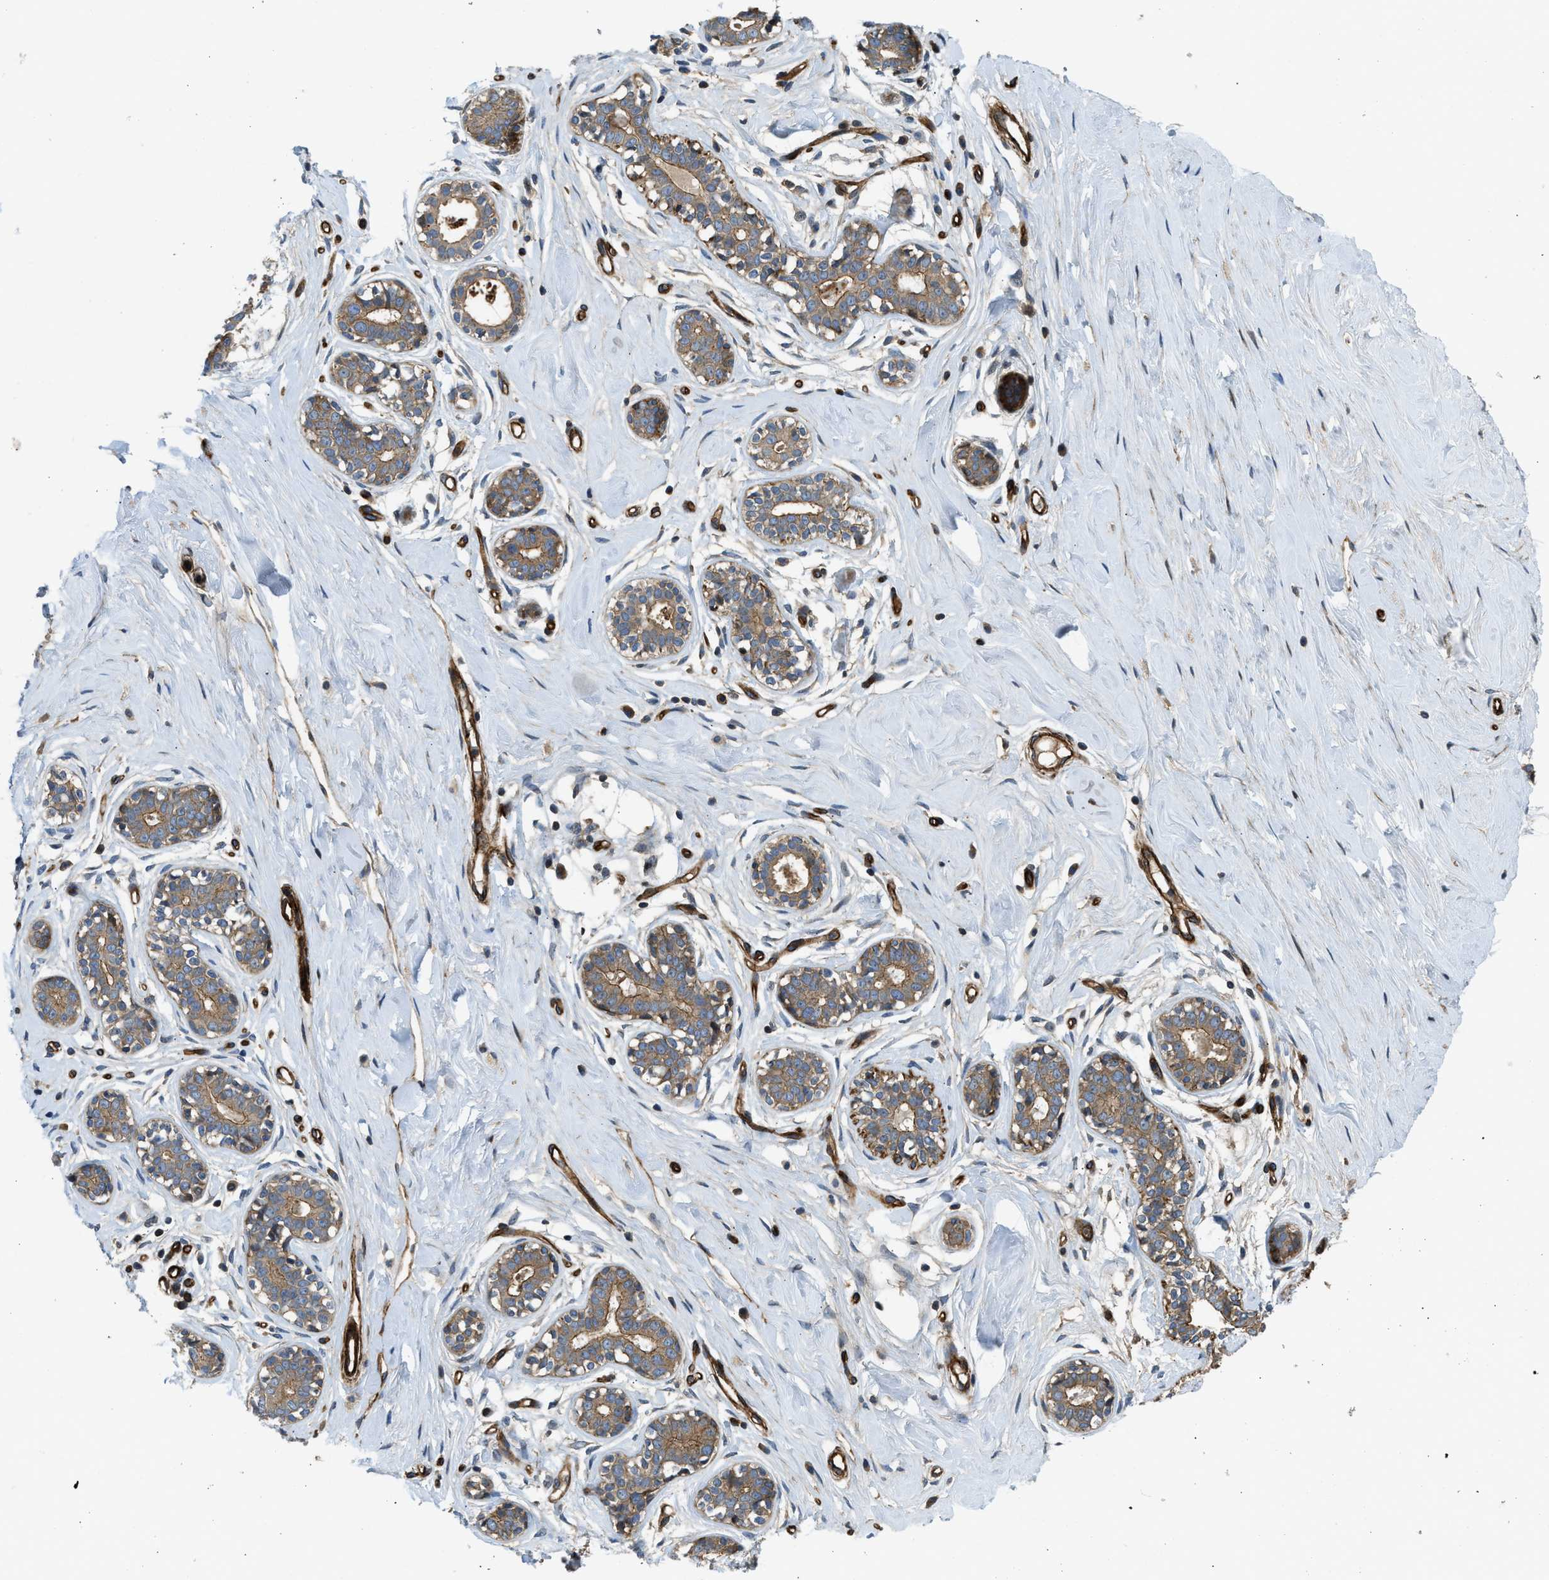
{"staining": {"intensity": "weak", "quantity": ">75%", "location": "cytoplasmic/membranous"}, "tissue": "breast", "cell_type": "Adipocytes", "image_type": "normal", "snomed": [{"axis": "morphology", "description": "Normal tissue, NOS"}, {"axis": "topography", "description": "Breast"}], "caption": "Immunohistochemistry image of benign human breast stained for a protein (brown), which exhibits low levels of weak cytoplasmic/membranous staining in approximately >75% of adipocytes.", "gene": "NYNRIN", "patient": {"sex": "female", "age": 23}}